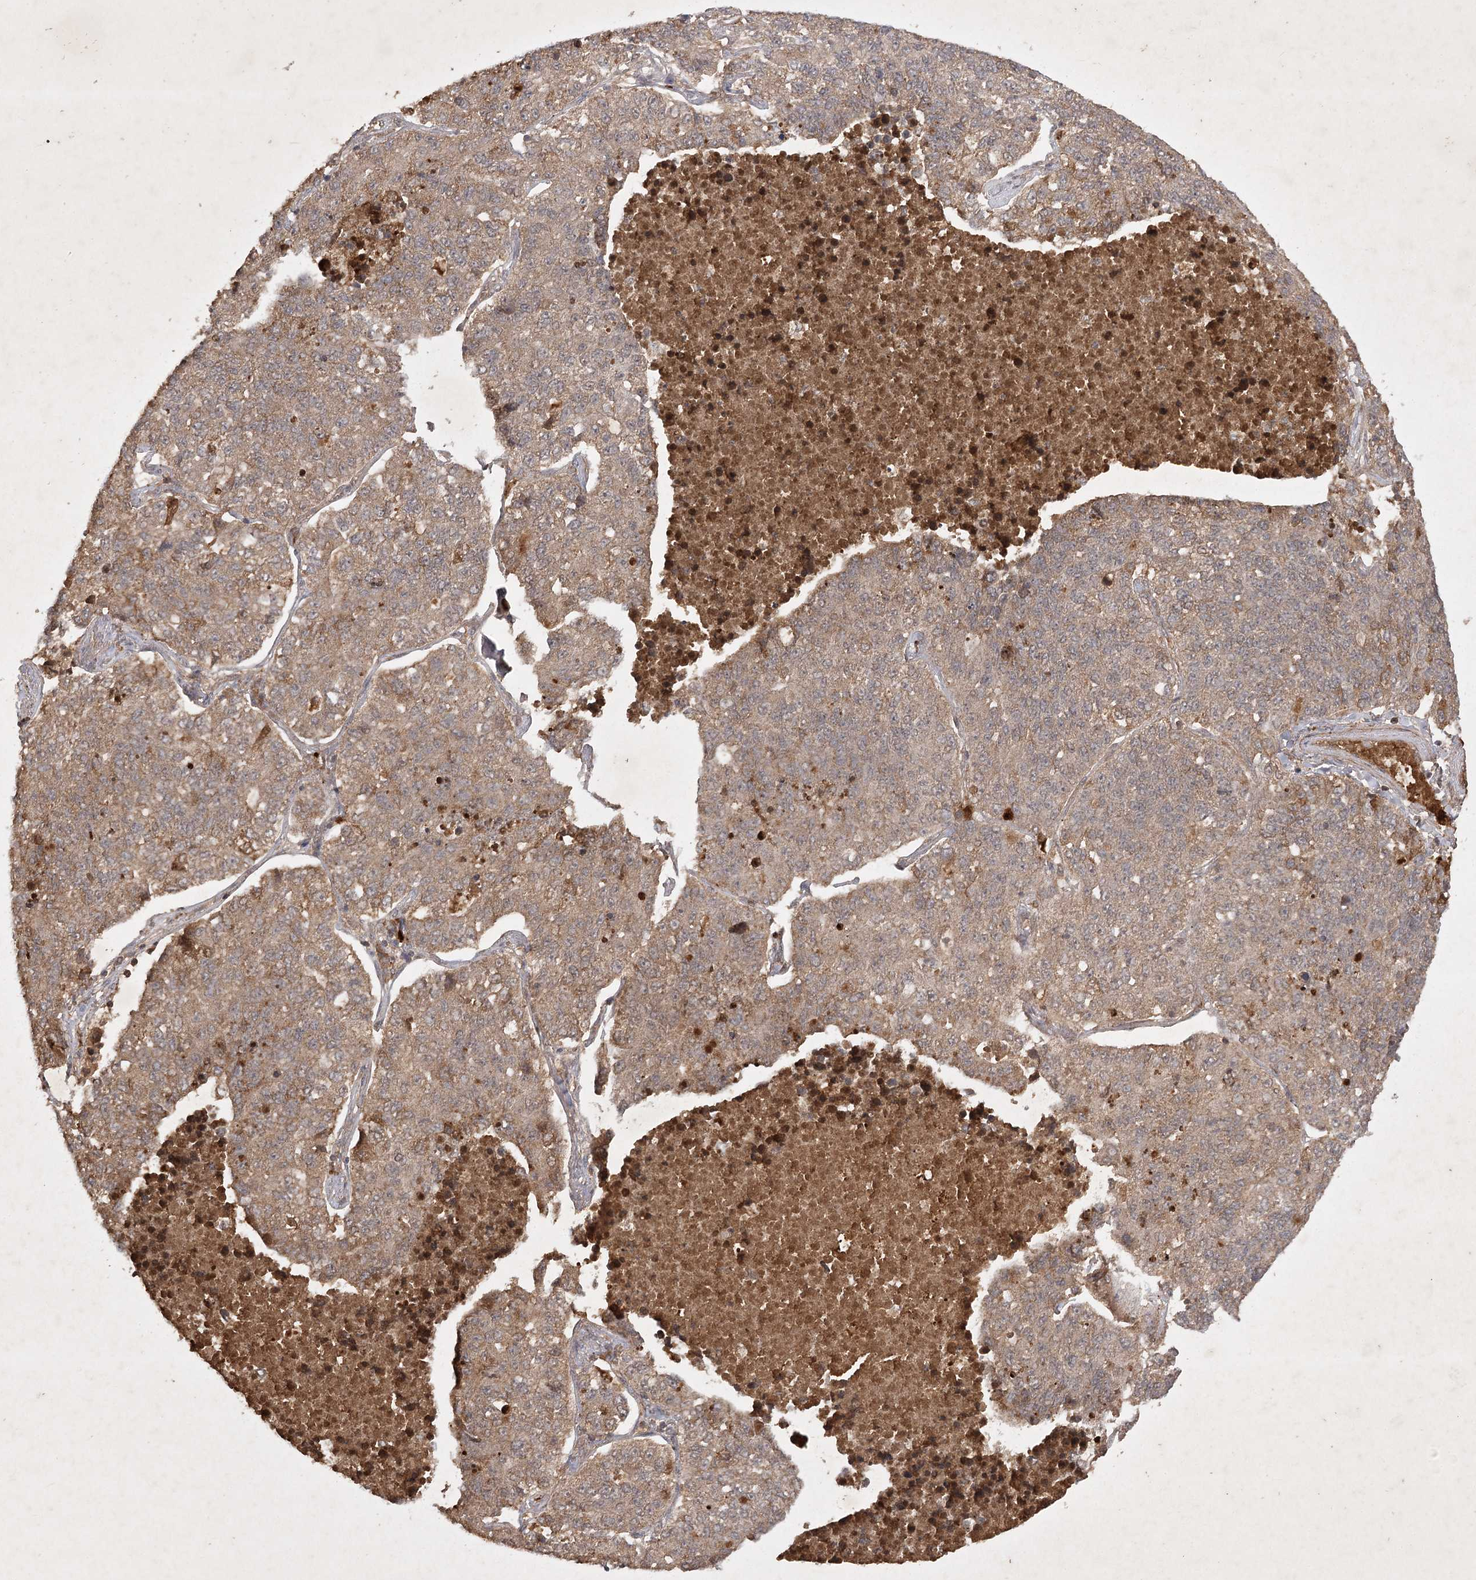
{"staining": {"intensity": "moderate", "quantity": "25%-75%", "location": "cytoplasmic/membranous"}, "tissue": "lung cancer", "cell_type": "Tumor cells", "image_type": "cancer", "snomed": [{"axis": "morphology", "description": "Adenocarcinoma, NOS"}, {"axis": "topography", "description": "Lung"}], "caption": "Tumor cells show medium levels of moderate cytoplasmic/membranous positivity in about 25%-75% of cells in adenocarcinoma (lung).", "gene": "ARL13A", "patient": {"sex": "male", "age": 49}}